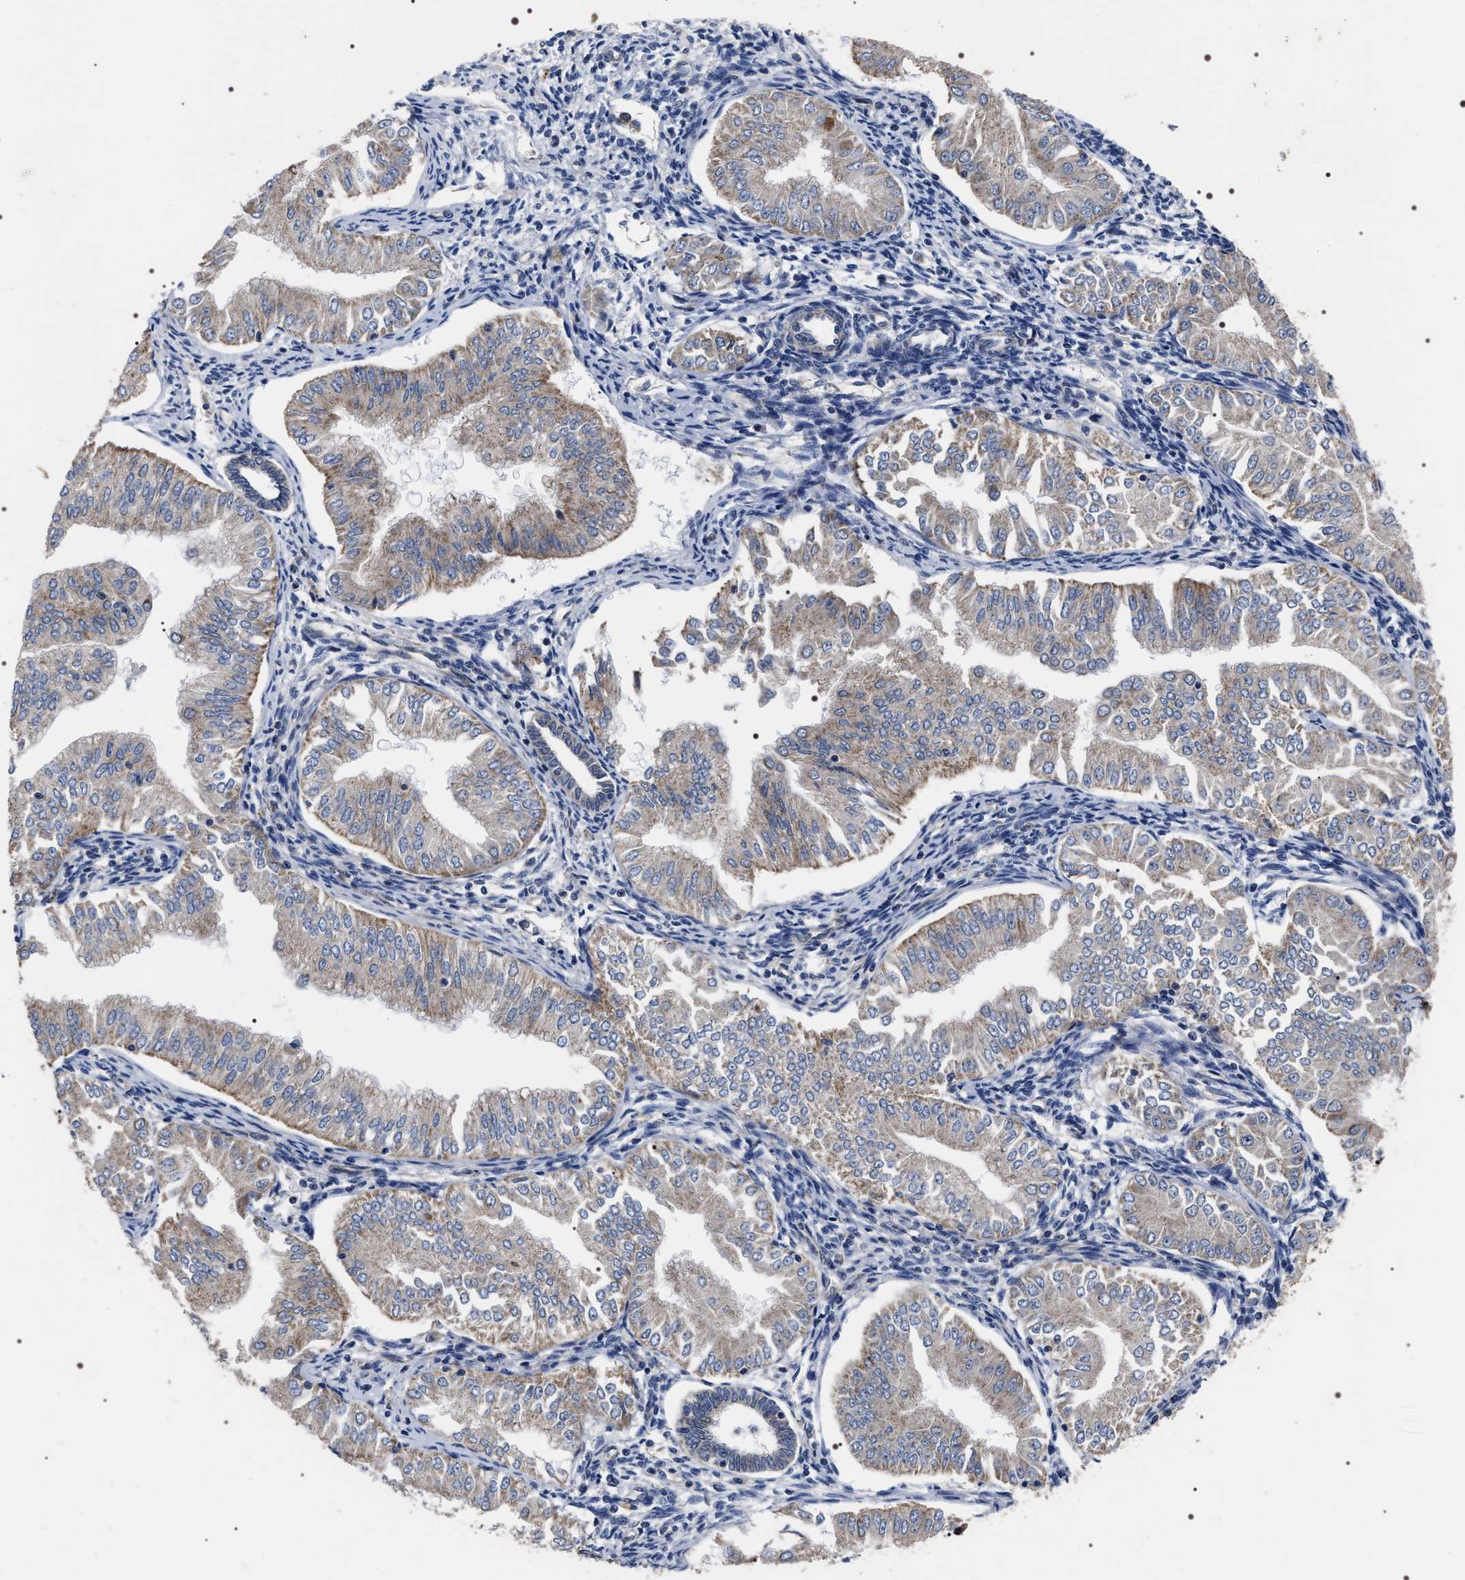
{"staining": {"intensity": "weak", "quantity": "25%-75%", "location": "cytoplasmic/membranous"}, "tissue": "endometrial cancer", "cell_type": "Tumor cells", "image_type": "cancer", "snomed": [{"axis": "morphology", "description": "Normal tissue, NOS"}, {"axis": "morphology", "description": "Adenocarcinoma, NOS"}, {"axis": "topography", "description": "Endometrium"}], "caption": "IHC histopathology image of neoplastic tissue: endometrial cancer stained using IHC demonstrates low levels of weak protein expression localized specifically in the cytoplasmic/membranous of tumor cells, appearing as a cytoplasmic/membranous brown color.", "gene": "MIS18A", "patient": {"sex": "female", "age": 53}}